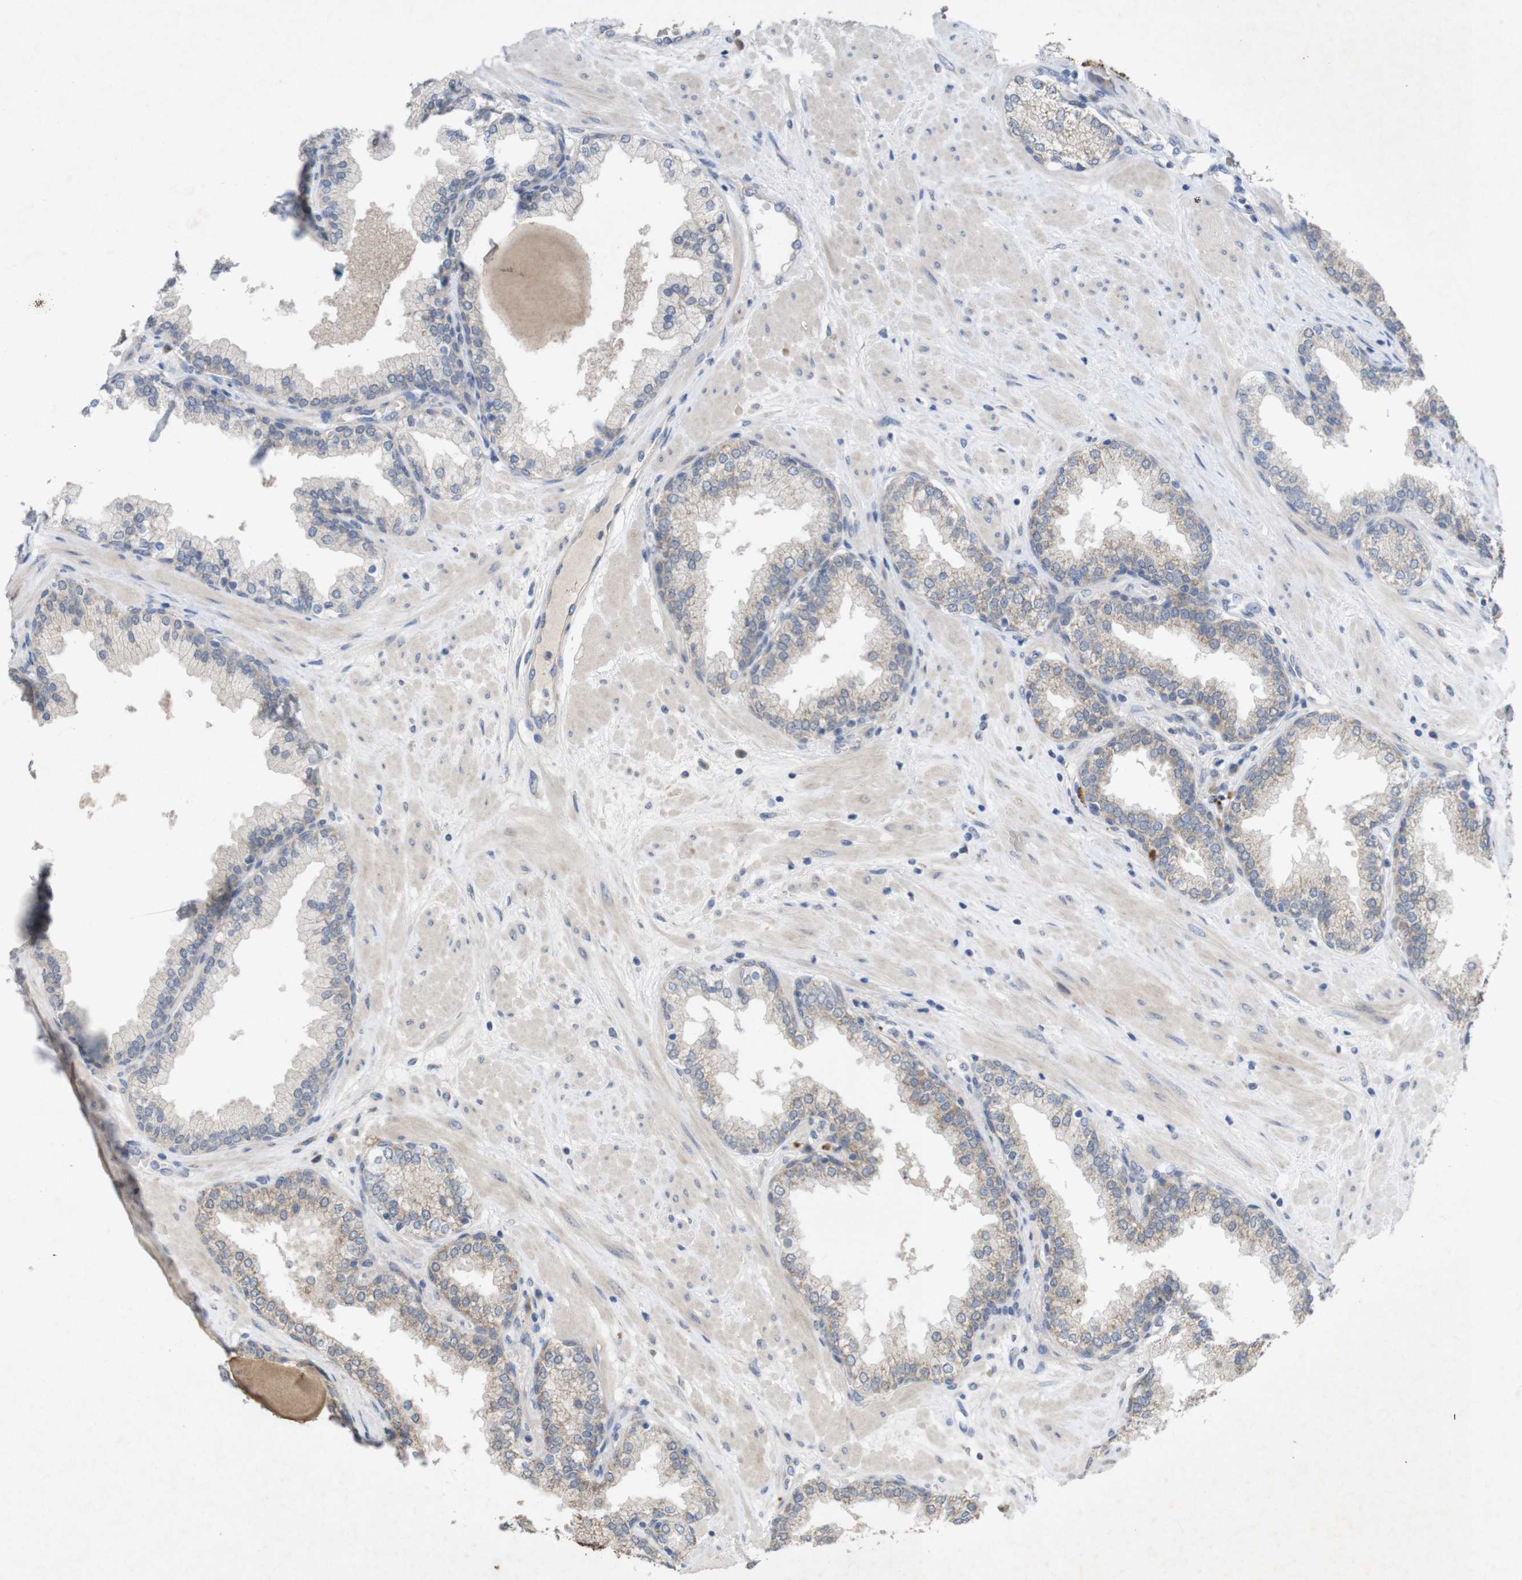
{"staining": {"intensity": "weak", "quantity": "25%-75%", "location": "cytoplasmic/membranous"}, "tissue": "prostate", "cell_type": "Glandular cells", "image_type": "normal", "snomed": [{"axis": "morphology", "description": "Normal tissue, NOS"}, {"axis": "topography", "description": "Prostate"}], "caption": "Immunohistochemistry photomicrograph of normal human prostate stained for a protein (brown), which displays low levels of weak cytoplasmic/membranous positivity in about 25%-75% of glandular cells.", "gene": "BCAR3", "patient": {"sex": "male", "age": 51}}